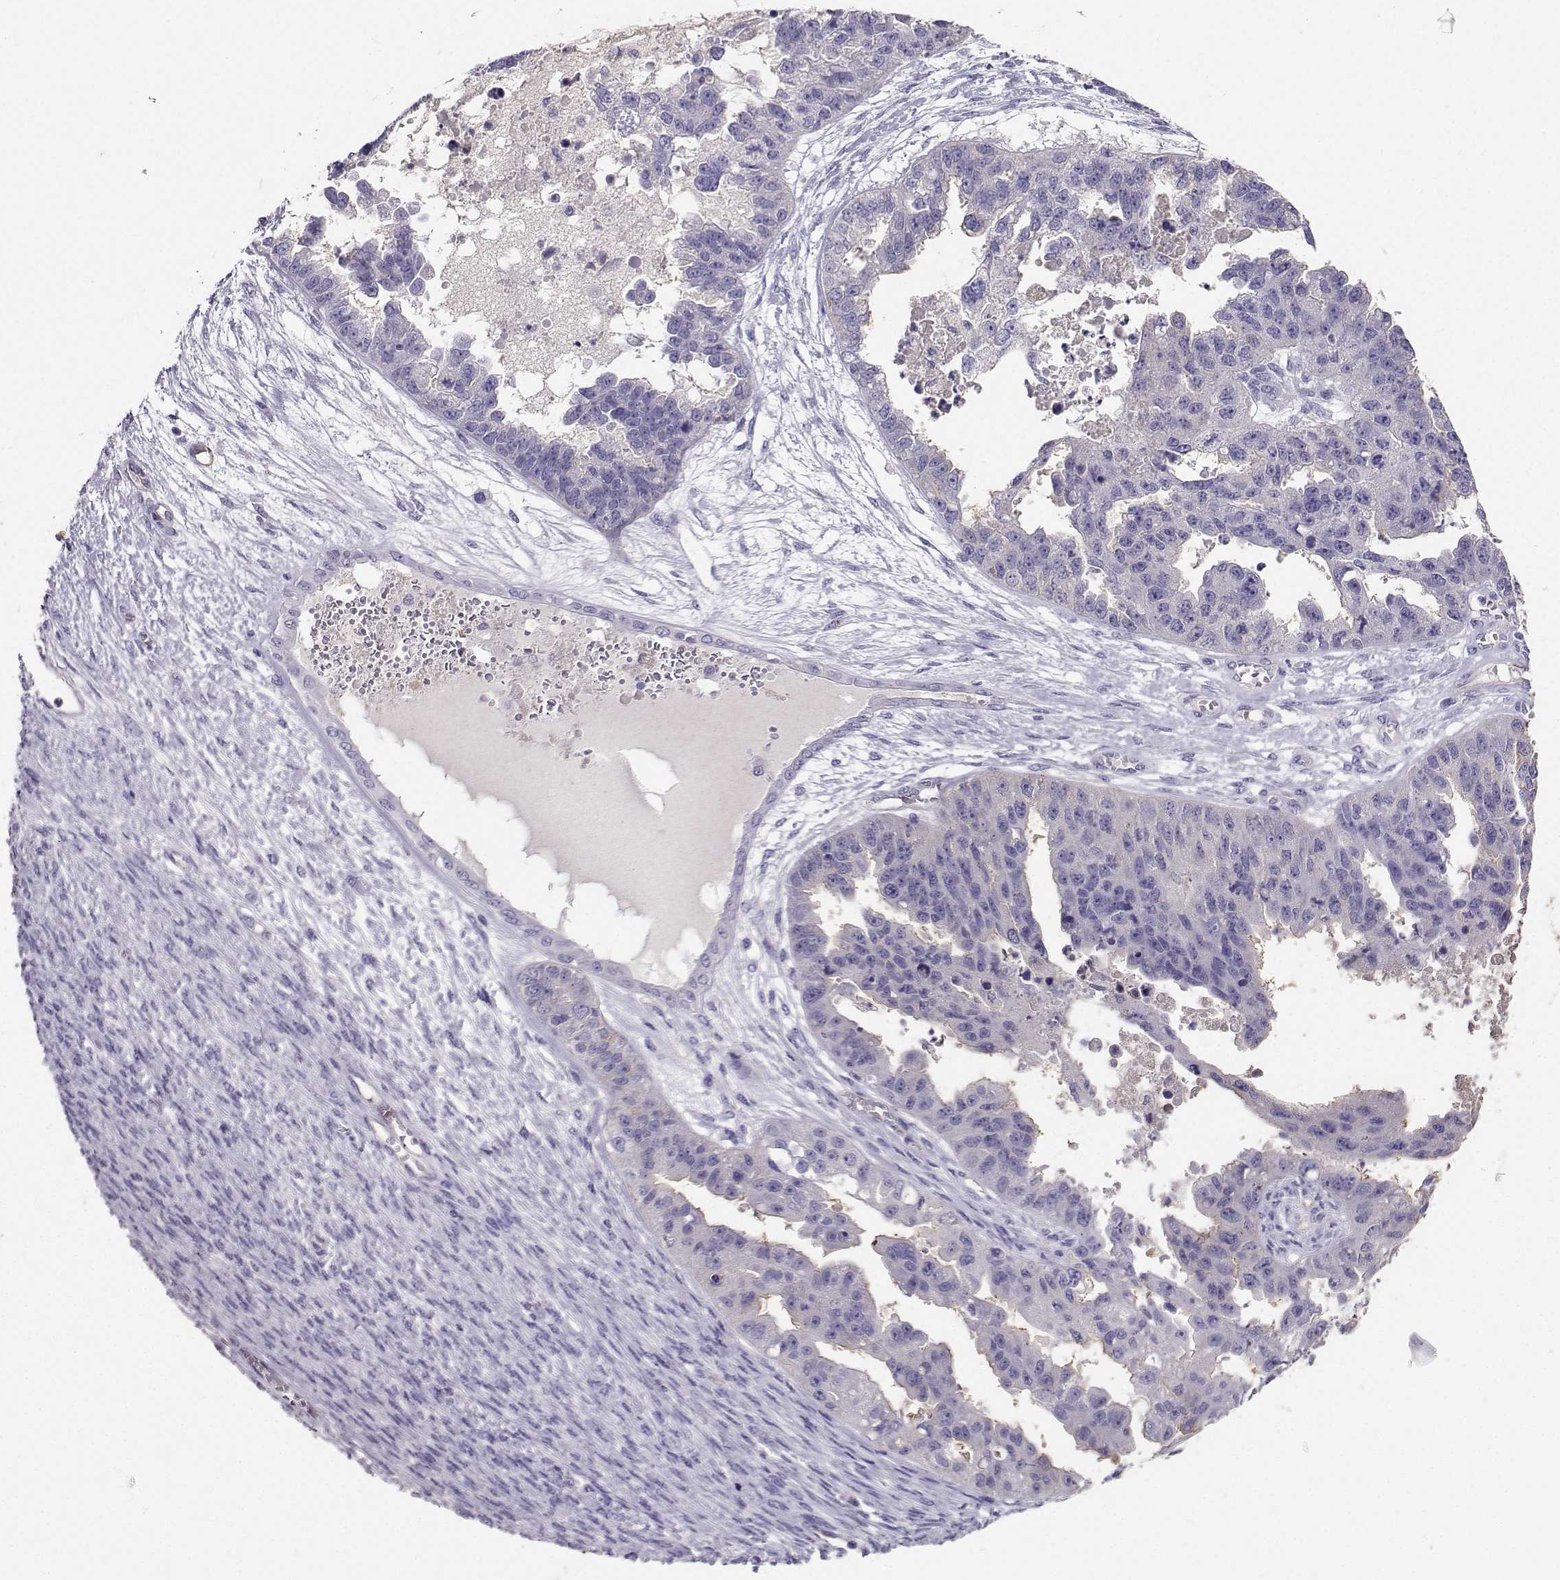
{"staining": {"intensity": "negative", "quantity": "none", "location": "none"}, "tissue": "ovarian cancer", "cell_type": "Tumor cells", "image_type": "cancer", "snomed": [{"axis": "morphology", "description": "Cystadenocarcinoma, serous, NOS"}, {"axis": "topography", "description": "Ovary"}], "caption": "Immunohistochemical staining of human ovarian serous cystadenocarcinoma displays no significant positivity in tumor cells.", "gene": "CLUL1", "patient": {"sex": "female", "age": 58}}